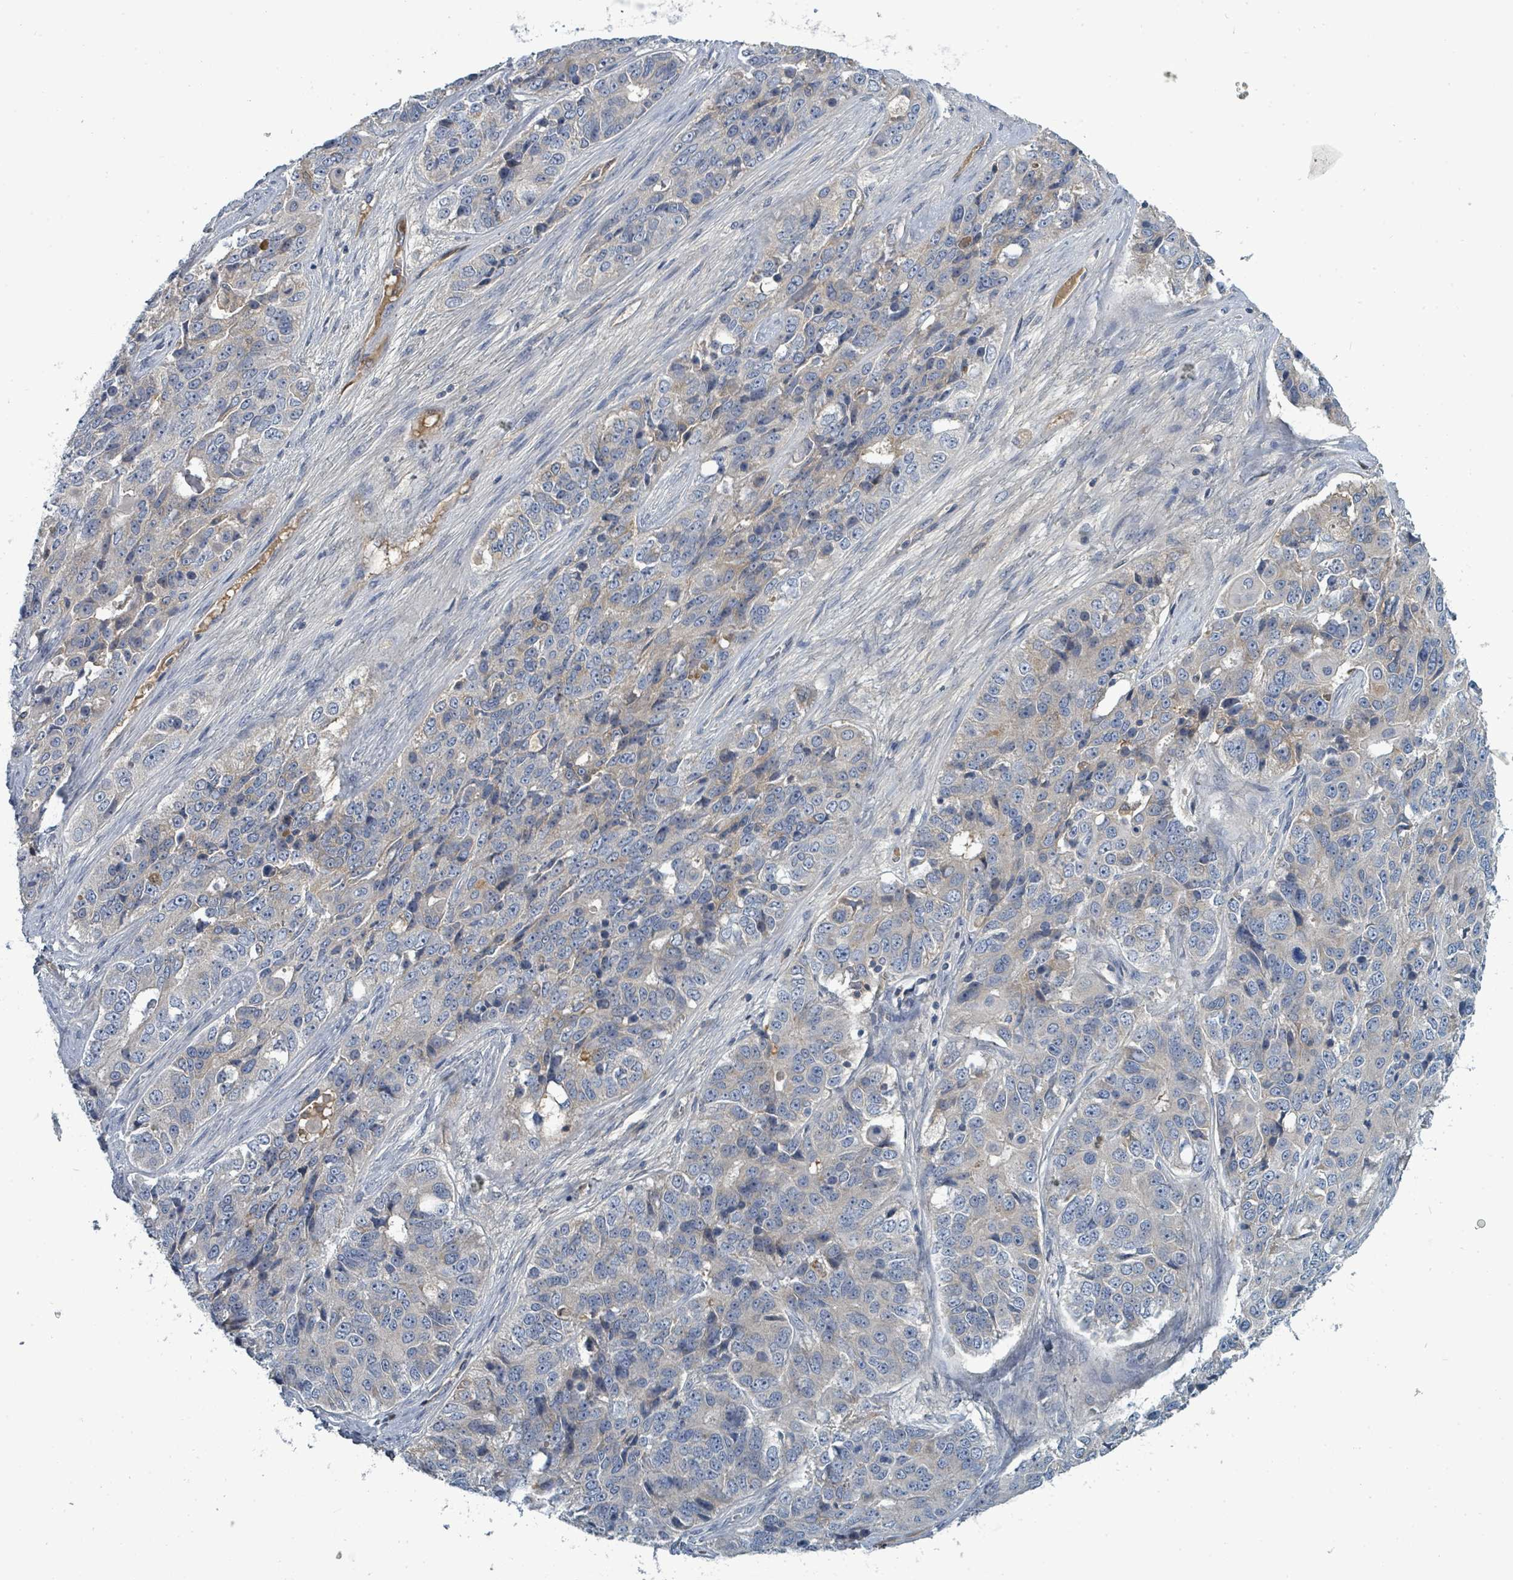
{"staining": {"intensity": "negative", "quantity": "none", "location": "none"}, "tissue": "ovarian cancer", "cell_type": "Tumor cells", "image_type": "cancer", "snomed": [{"axis": "morphology", "description": "Carcinoma, endometroid"}, {"axis": "topography", "description": "Ovary"}], "caption": "Protein analysis of endometroid carcinoma (ovarian) shows no significant expression in tumor cells.", "gene": "SLC25A23", "patient": {"sex": "female", "age": 51}}